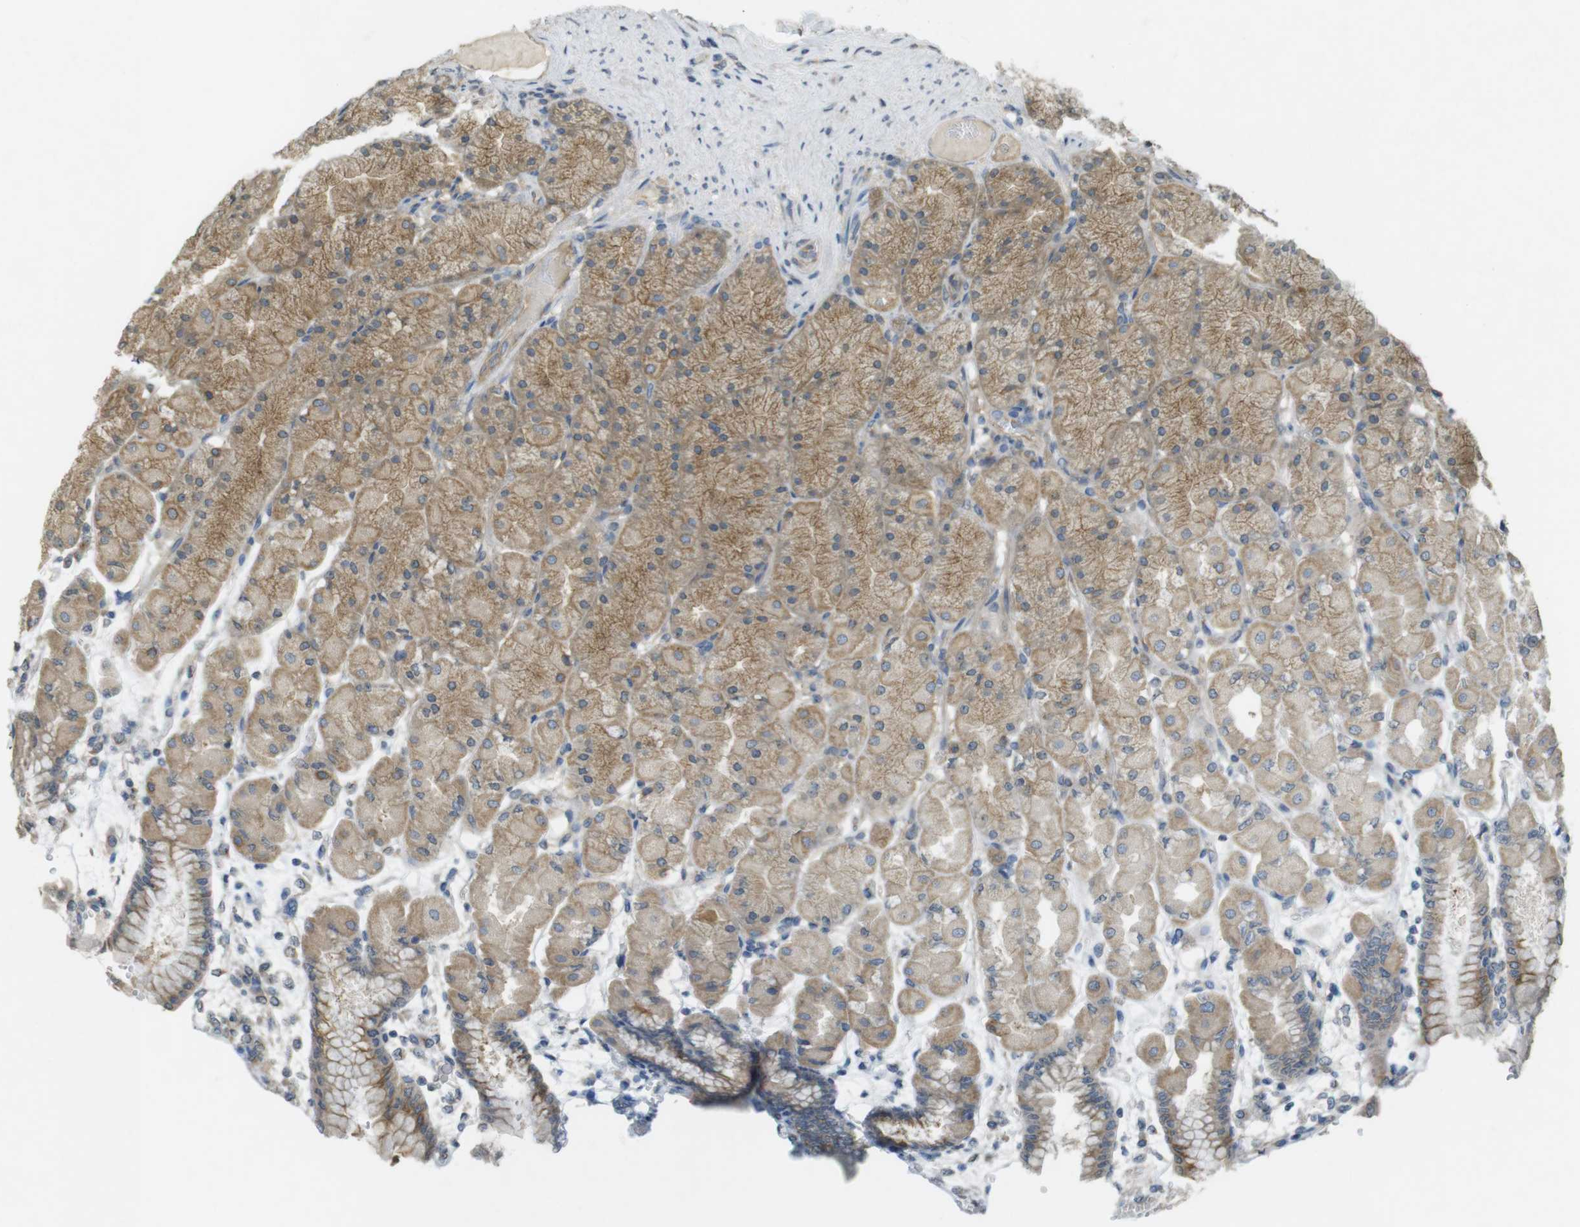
{"staining": {"intensity": "moderate", "quantity": ">75%", "location": "cytoplasmic/membranous"}, "tissue": "stomach", "cell_type": "Glandular cells", "image_type": "normal", "snomed": [{"axis": "morphology", "description": "Normal tissue, NOS"}, {"axis": "topography", "description": "Stomach, upper"}], "caption": "A brown stain shows moderate cytoplasmic/membranous staining of a protein in glandular cells of unremarkable stomach.", "gene": "KIF5B", "patient": {"sex": "female", "age": 56}}